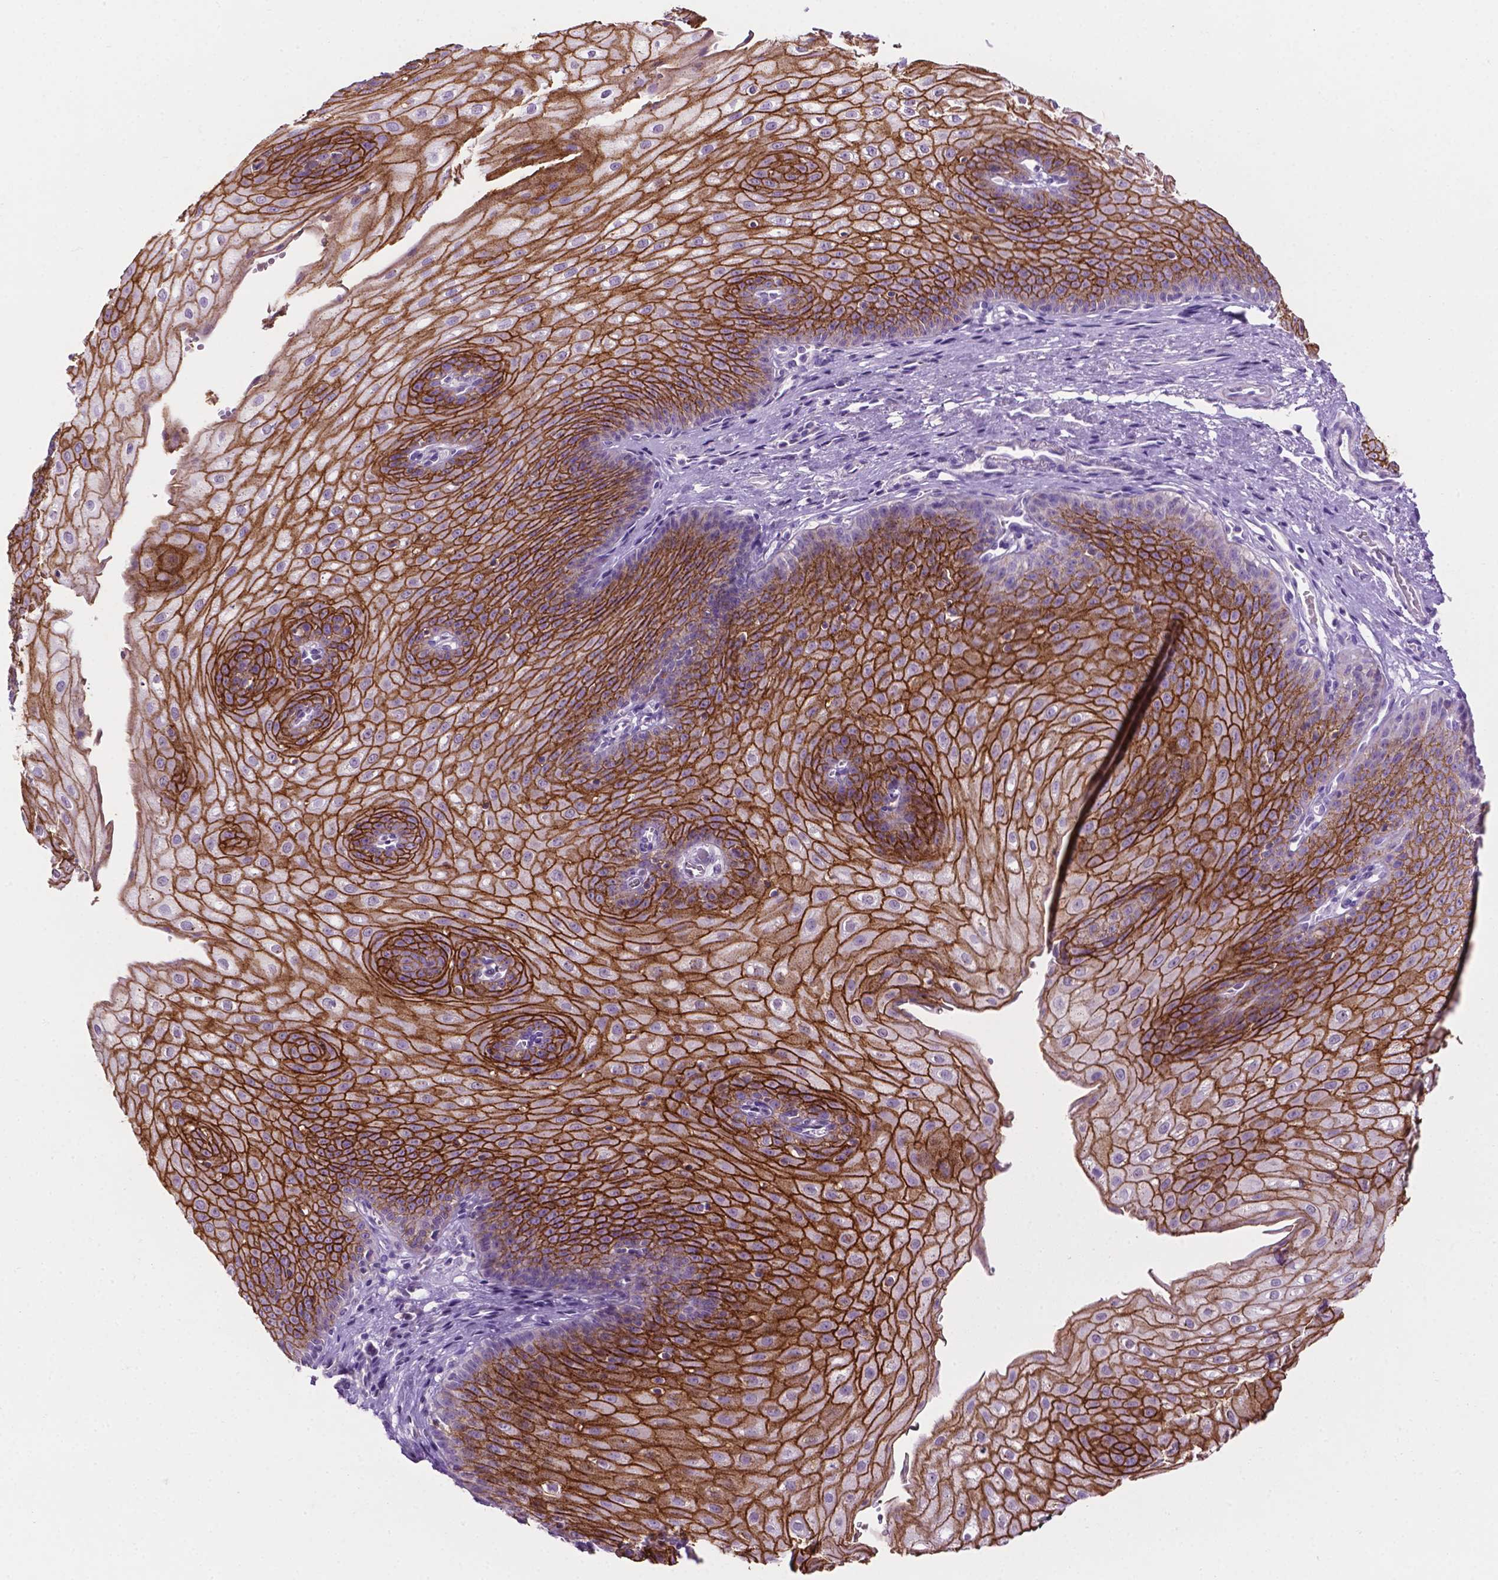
{"staining": {"intensity": "strong", "quantity": "25%-75%", "location": "cytoplasmic/membranous"}, "tissue": "esophagus", "cell_type": "Squamous epithelial cells", "image_type": "normal", "snomed": [{"axis": "morphology", "description": "Normal tissue, NOS"}, {"axis": "topography", "description": "Esophagus"}], "caption": "Squamous epithelial cells demonstrate high levels of strong cytoplasmic/membranous staining in about 25%-75% of cells in benign human esophagus.", "gene": "TACSTD2", "patient": {"sex": "male", "age": 71}}